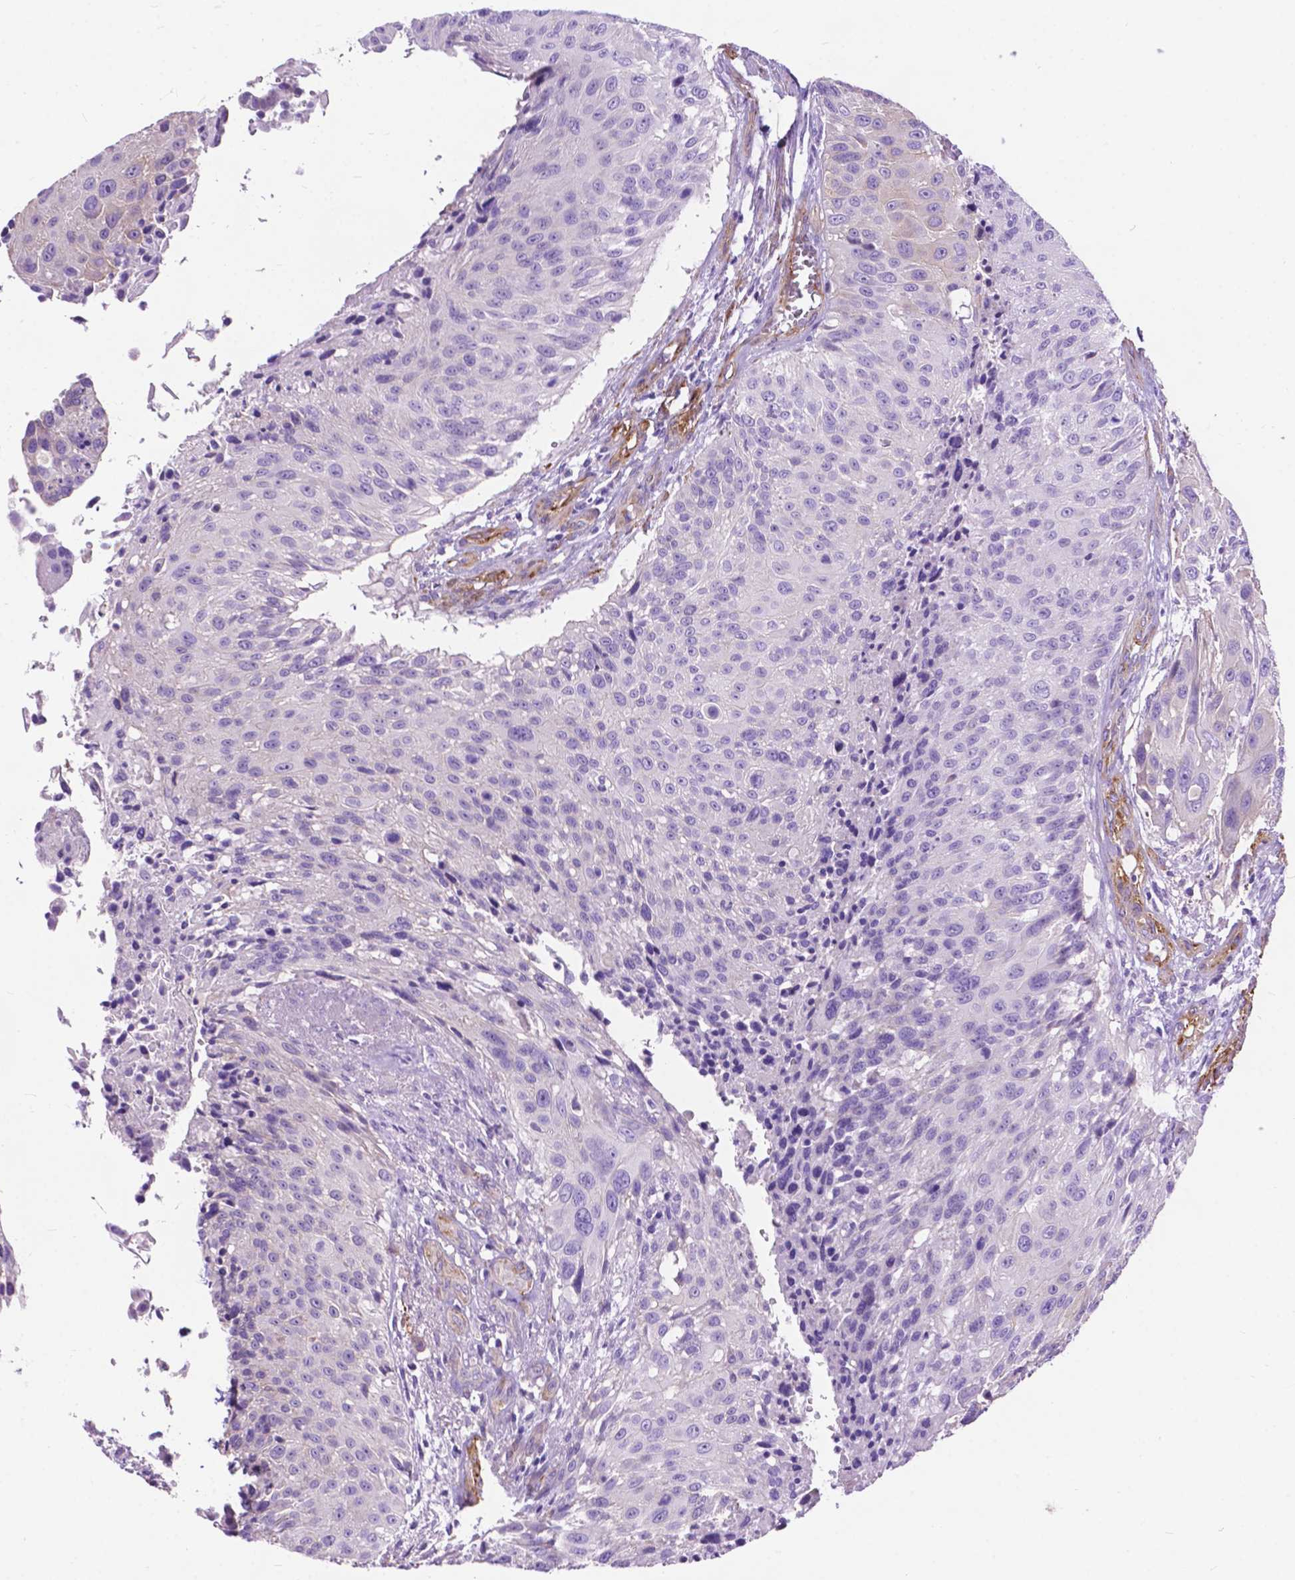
{"staining": {"intensity": "negative", "quantity": "none", "location": "none"}, "tissue": "urothelial cancer", "cell_type": "Tumor cells", "image_type": "cancer", "snomed": [{"axis": "morphology", "description": "Urothelial carcinoma, NOS"}, {"axis": "topography", "description": "Urinary bladder"}], "caption": "Immunohistochemistry (IHC) histopathology image of neoplastic tissue: urothelial cancer stained with DAB shows no significant protein staining in tumor cells.", "gene": "PCDHA12", "patient": {"sex": "male", "age": 55}}